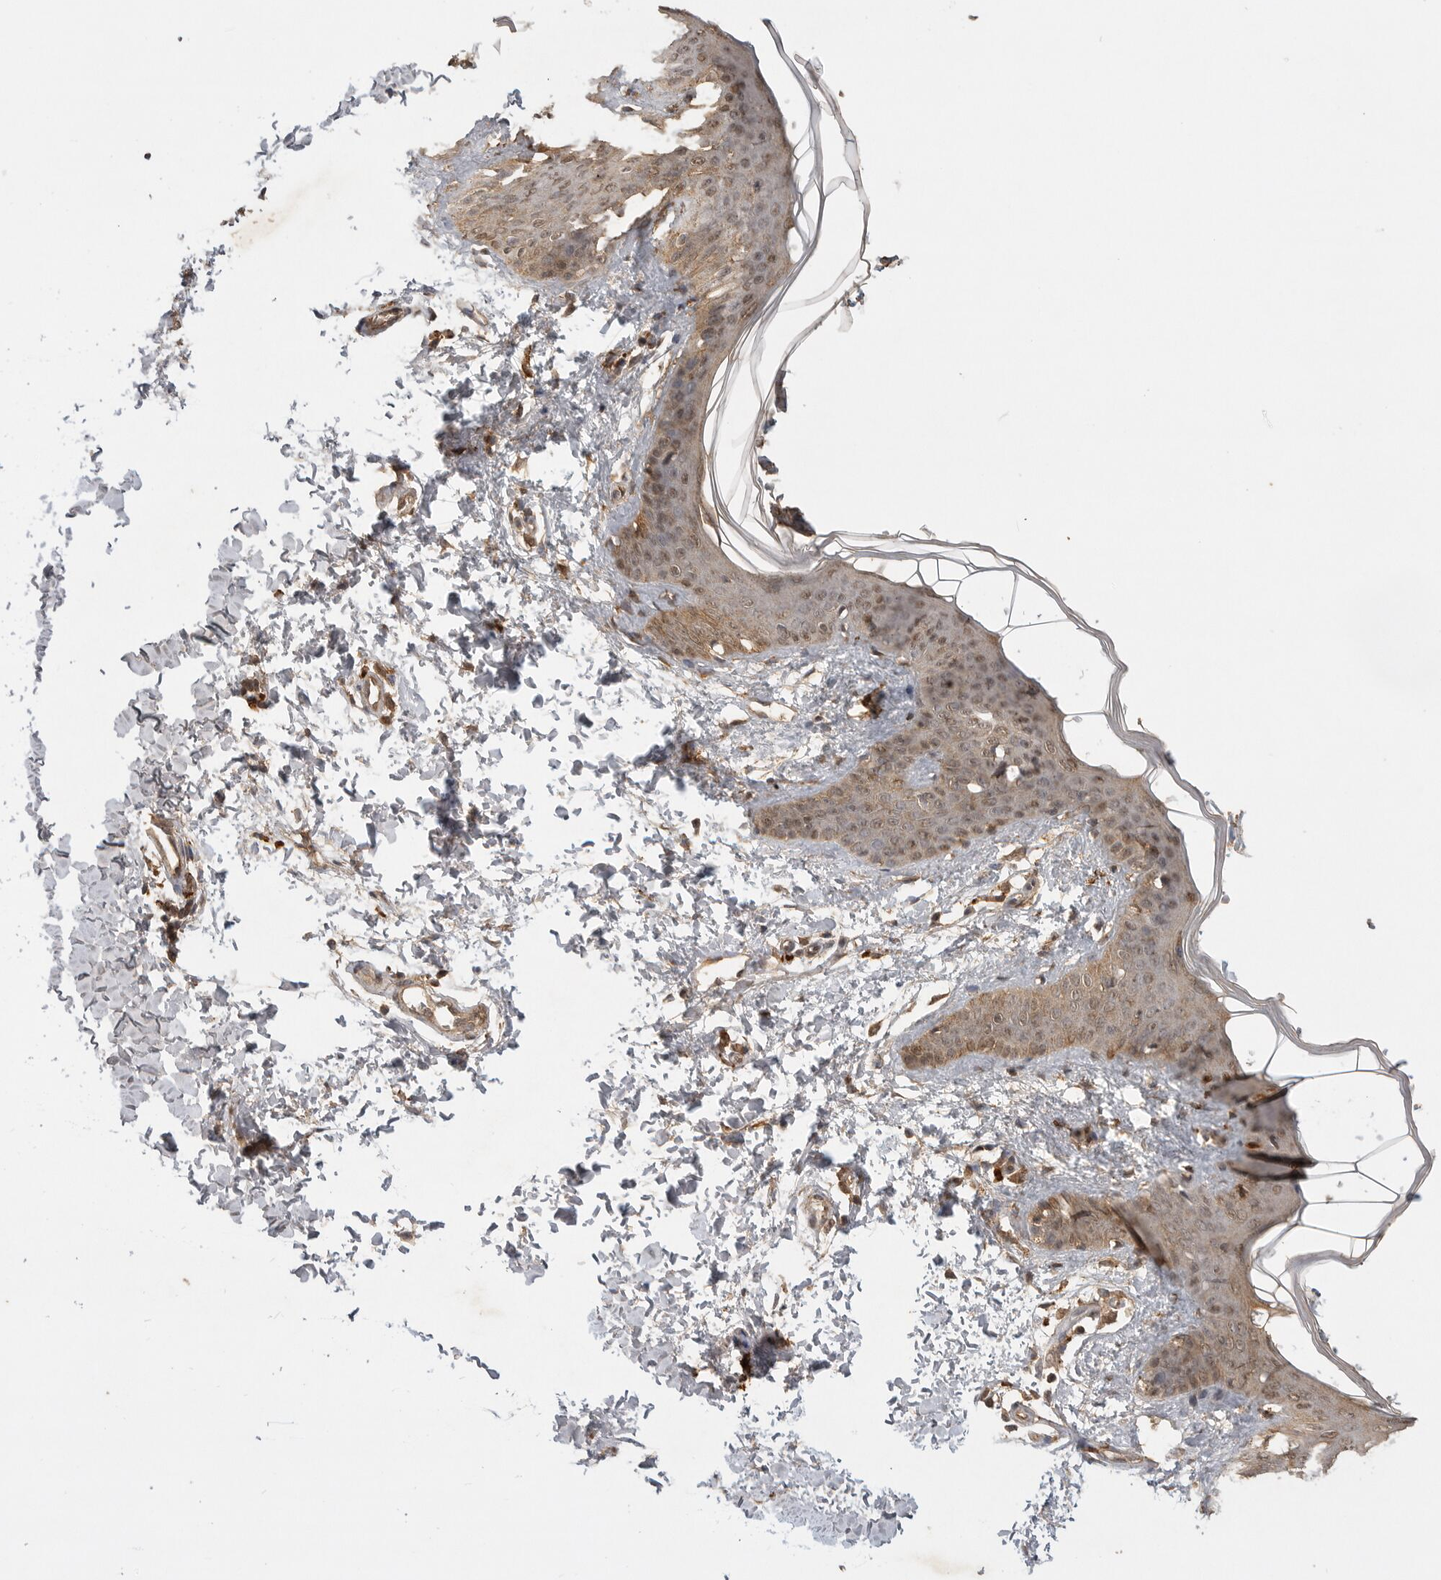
{"staining": {"intensity": "moderate", "quantity": ">75%", "location": "cytoplasmic/membranous"}, "tissue": "skin", "cell_type": "Fibroblasts", "image_type": "normal", "snomed": [{"axis": "morphology", "description": "Normal tissue, NOS"}, {"axis": "topography", "description": "Skin"}], "caption": "The micrograph shows a brown stain indicating the presence of a protein in the cytoplasmic/membranous of fibroblasts in skin. Using DAB (brown) and hematoxylin (blue) stains, captured at high magnification using brightfield microscopy.", "gene": "ICOSLG", "patient": {"sex": "female", "age": 17}}